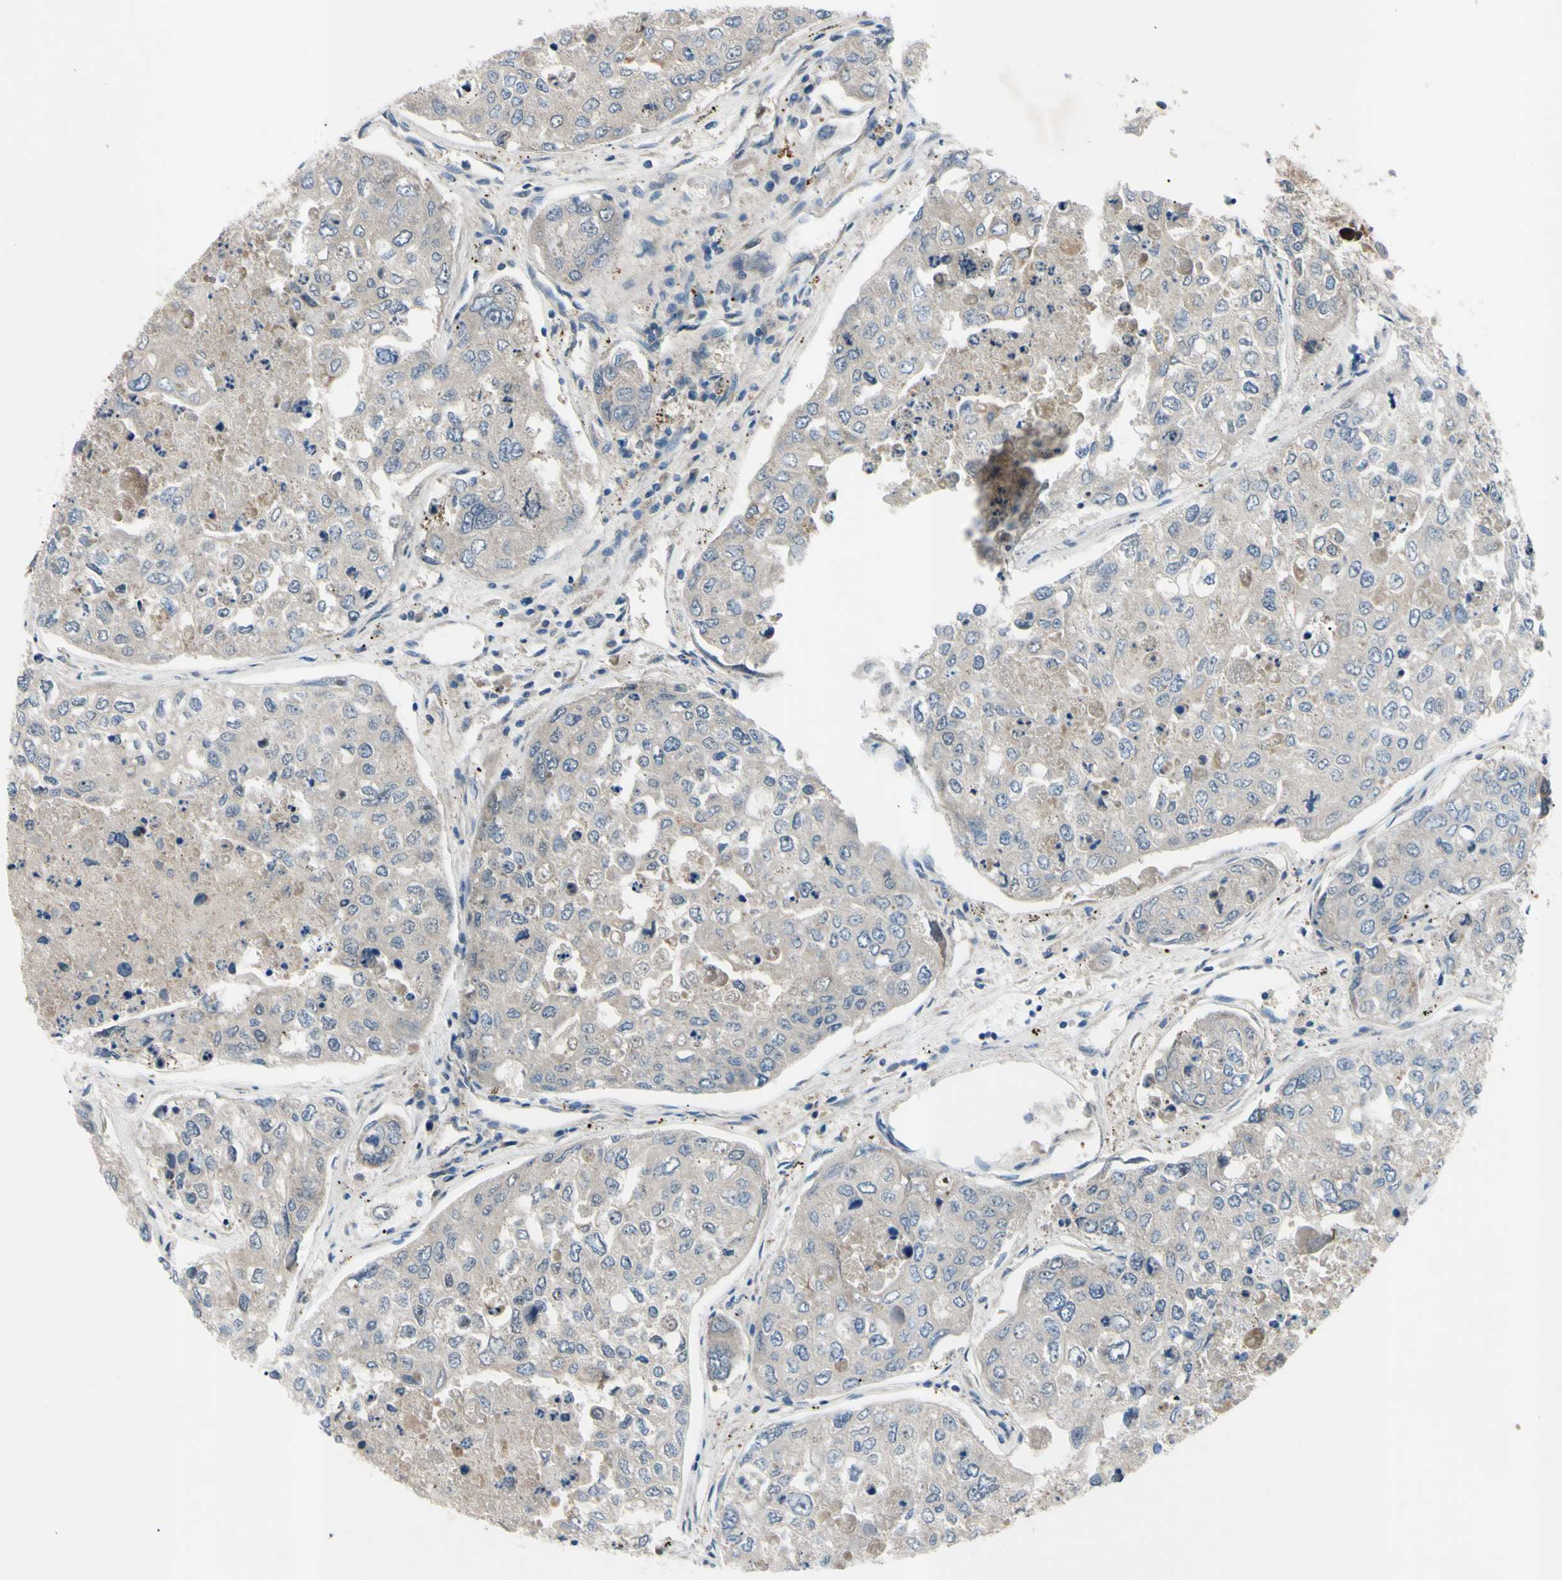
{"staining": {"intensity": "negative", "quantity": "none", "location": "none"}, "tissue": "urothelial cancer", "cell_type": "Tumor cells", "image_type": "cancer", "snomed": [{"axis": "morphology", "description": "Urothelial carcinoma, High grade"}, {"axis": "topography", "description": "Lymph node"}, {"axis": "topography", "description": "Urinary bladder"}], "caption": "A histopathology image of urothelial cancer stained for a protein reveals no brown staining in tumor cells.", "gene": "SVIL", "patient": {"sex": "male", "age": 51}}